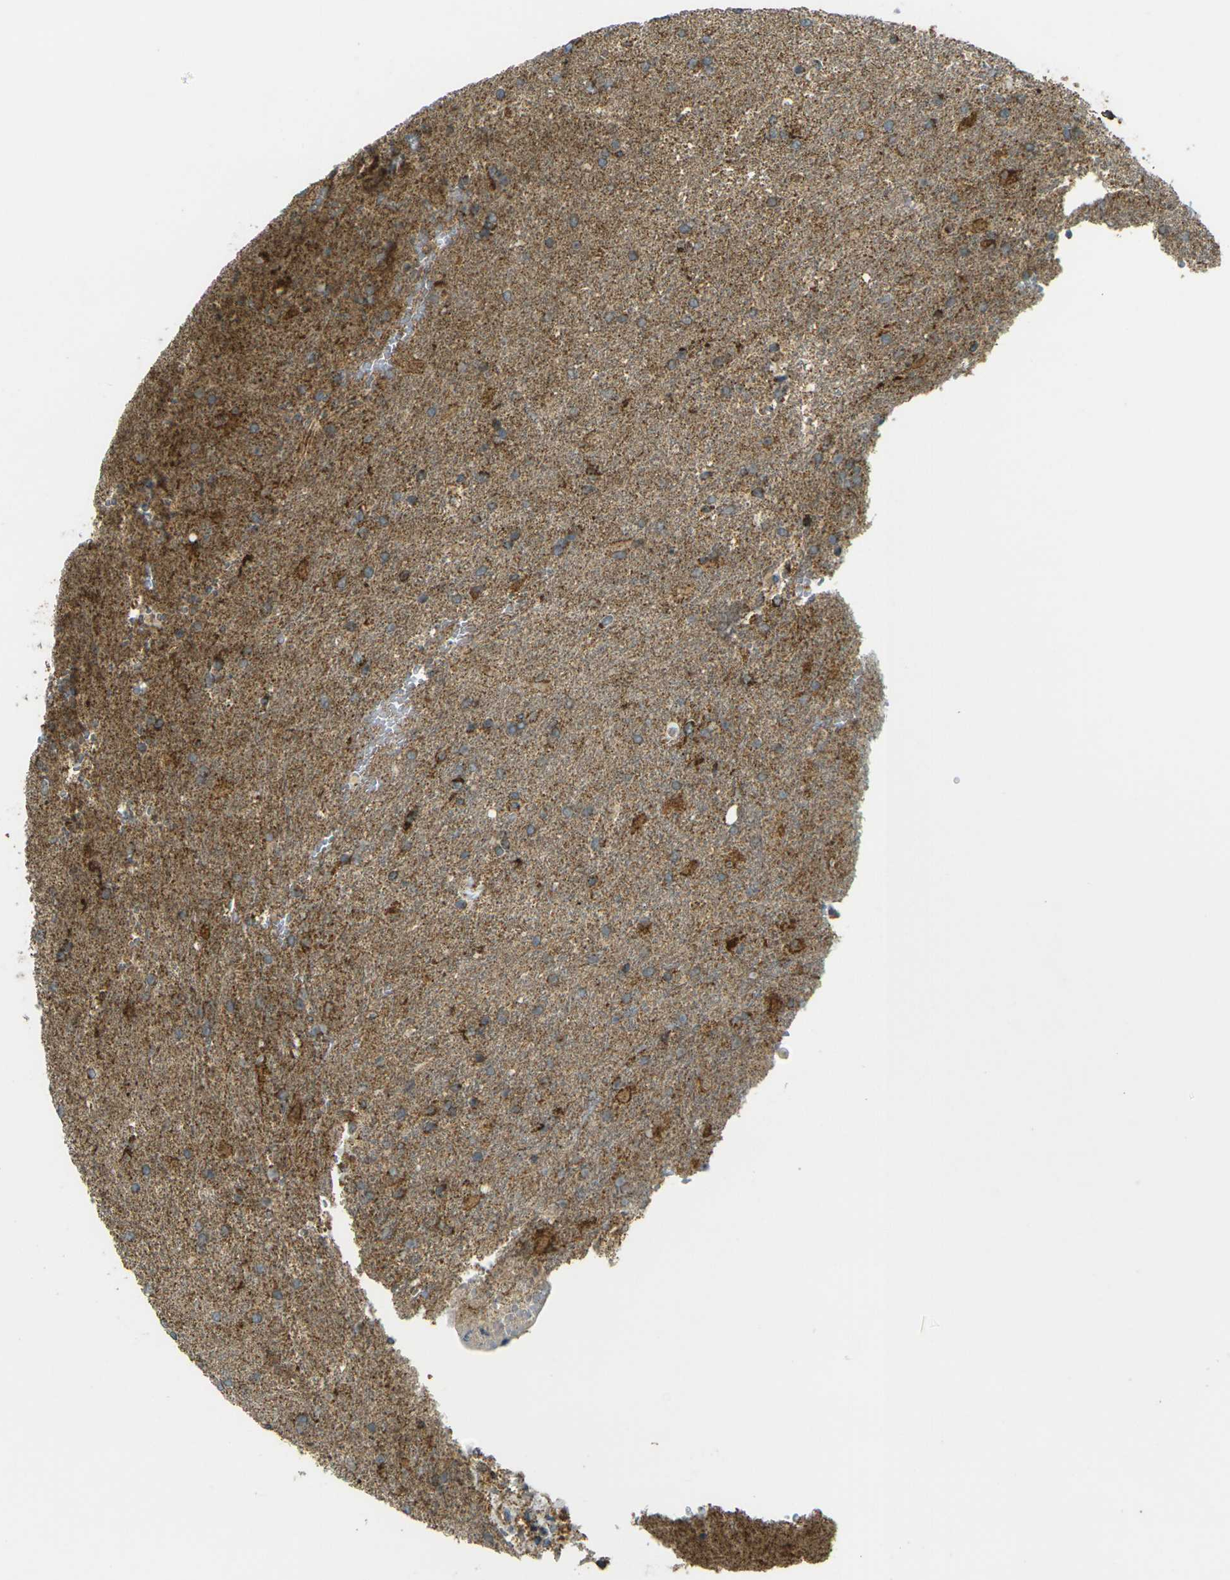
{"staining": {"intensity": "moderate", "quantity": ">75%", "location": "cytoplasmic/membranous"}, "tissue": "glioma", "cell_type": "Tumor cells", "image_type": "cancer", "snomed": [{"axis": "morphology", "description": "Glioma, malignant, High grade"}, {"axis": "topography", "description": "Brain"}], "caption": "Moderate cytoplasmic/membranous protein positivity is appreciated in about >75% of tumor cells in glioma.", "gene": "IGF1R", "patient": {"sex": "male", "age": 71}}